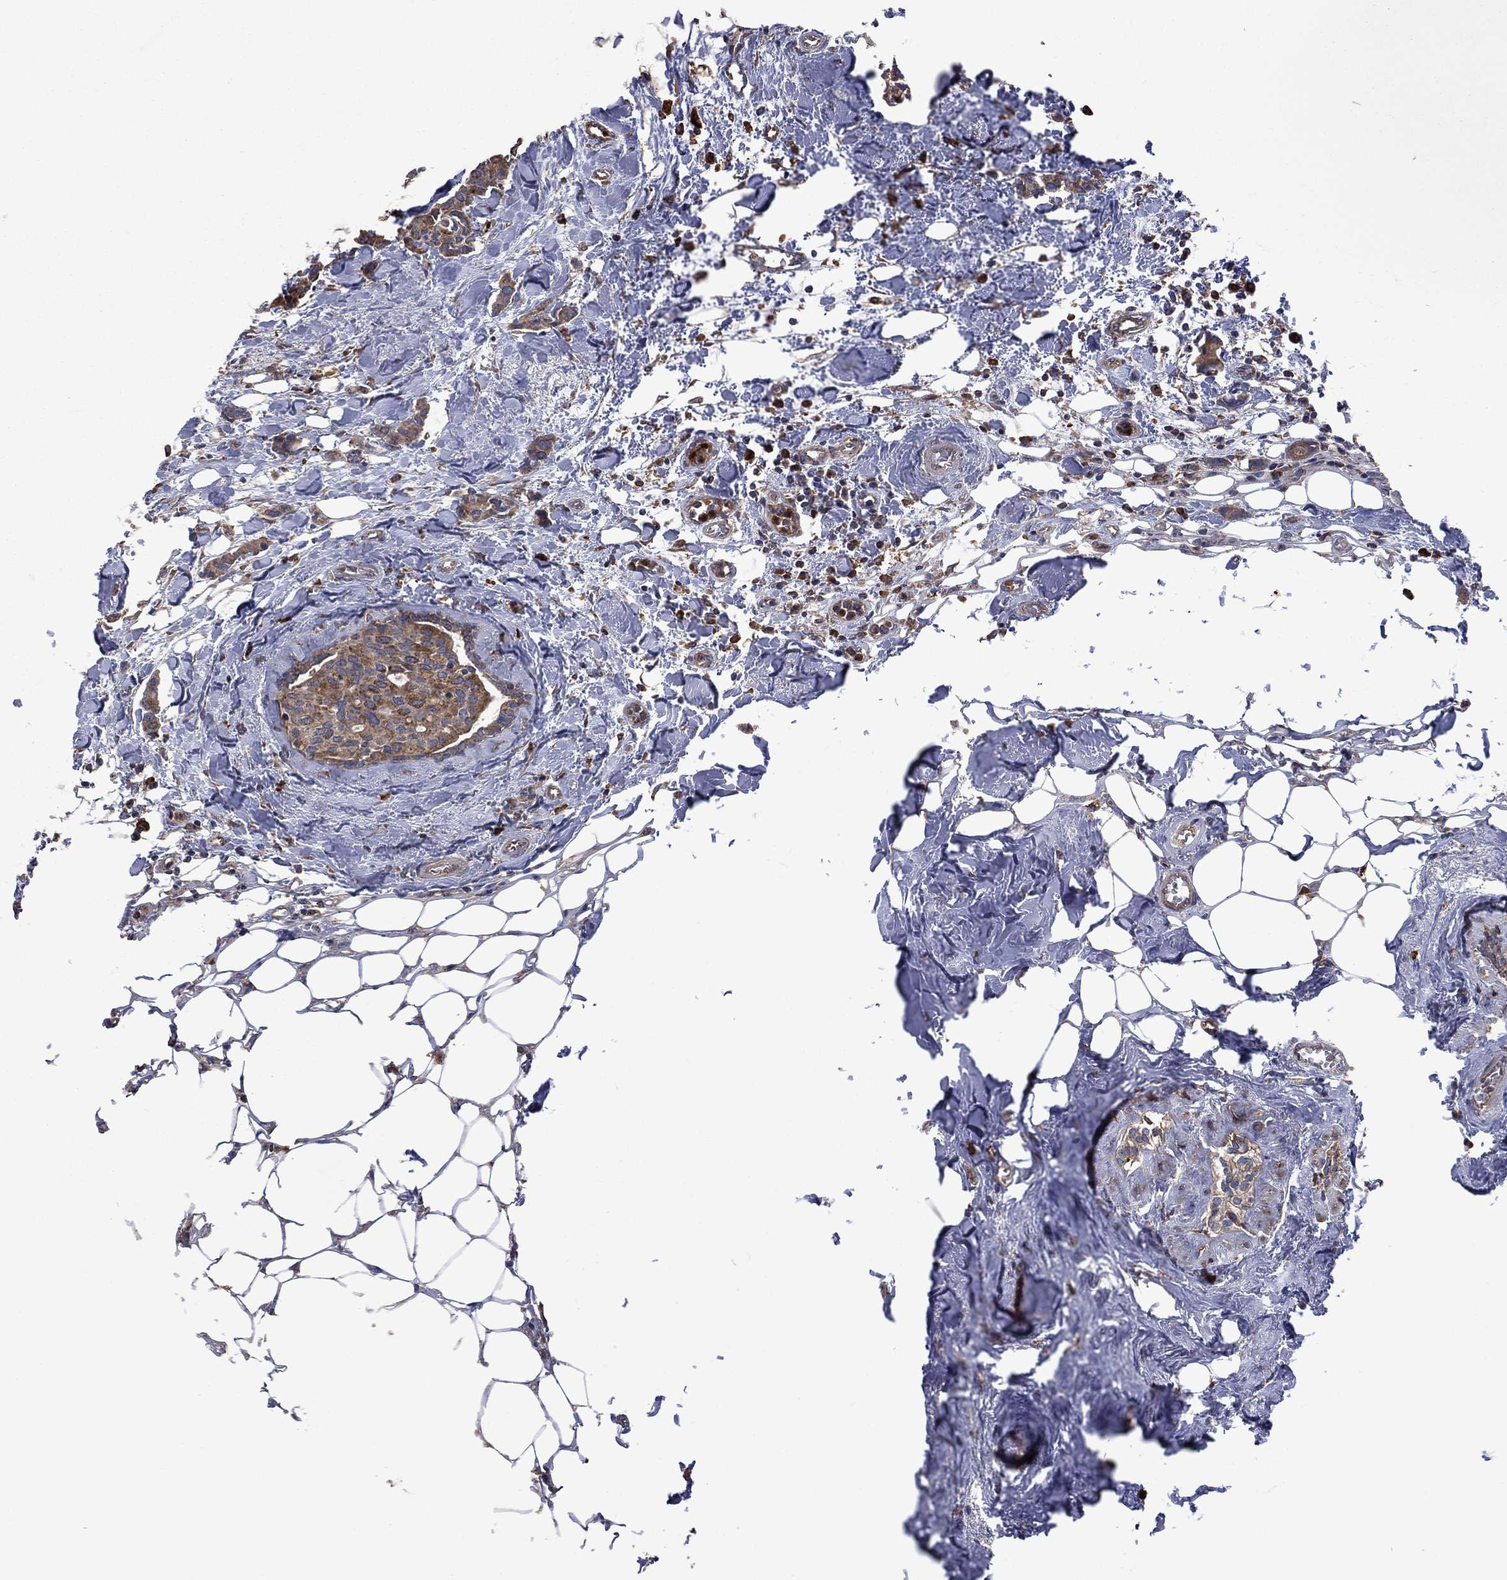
{"staining": {"intensity": "moderate", "quantity": ">75%", "location": "cytoplasmic/membranous"}, "tissue": "breast cancer", "cell_type": "Tumor cells", "image_type": "cancer", "snomed": [{"axis": "morphology", "description": "Duct carcinoma"}, {"axis": "topography", "description": "Breast"}], "caption": "Immunohistochemical staining of breast infiltrating ductal carcinoma shows moderate cytoplasmic/membranous protein positivity in about >75% of tumor cells.", "gene": "FURIN", "patient": {"sex": "female", "age": 83}}